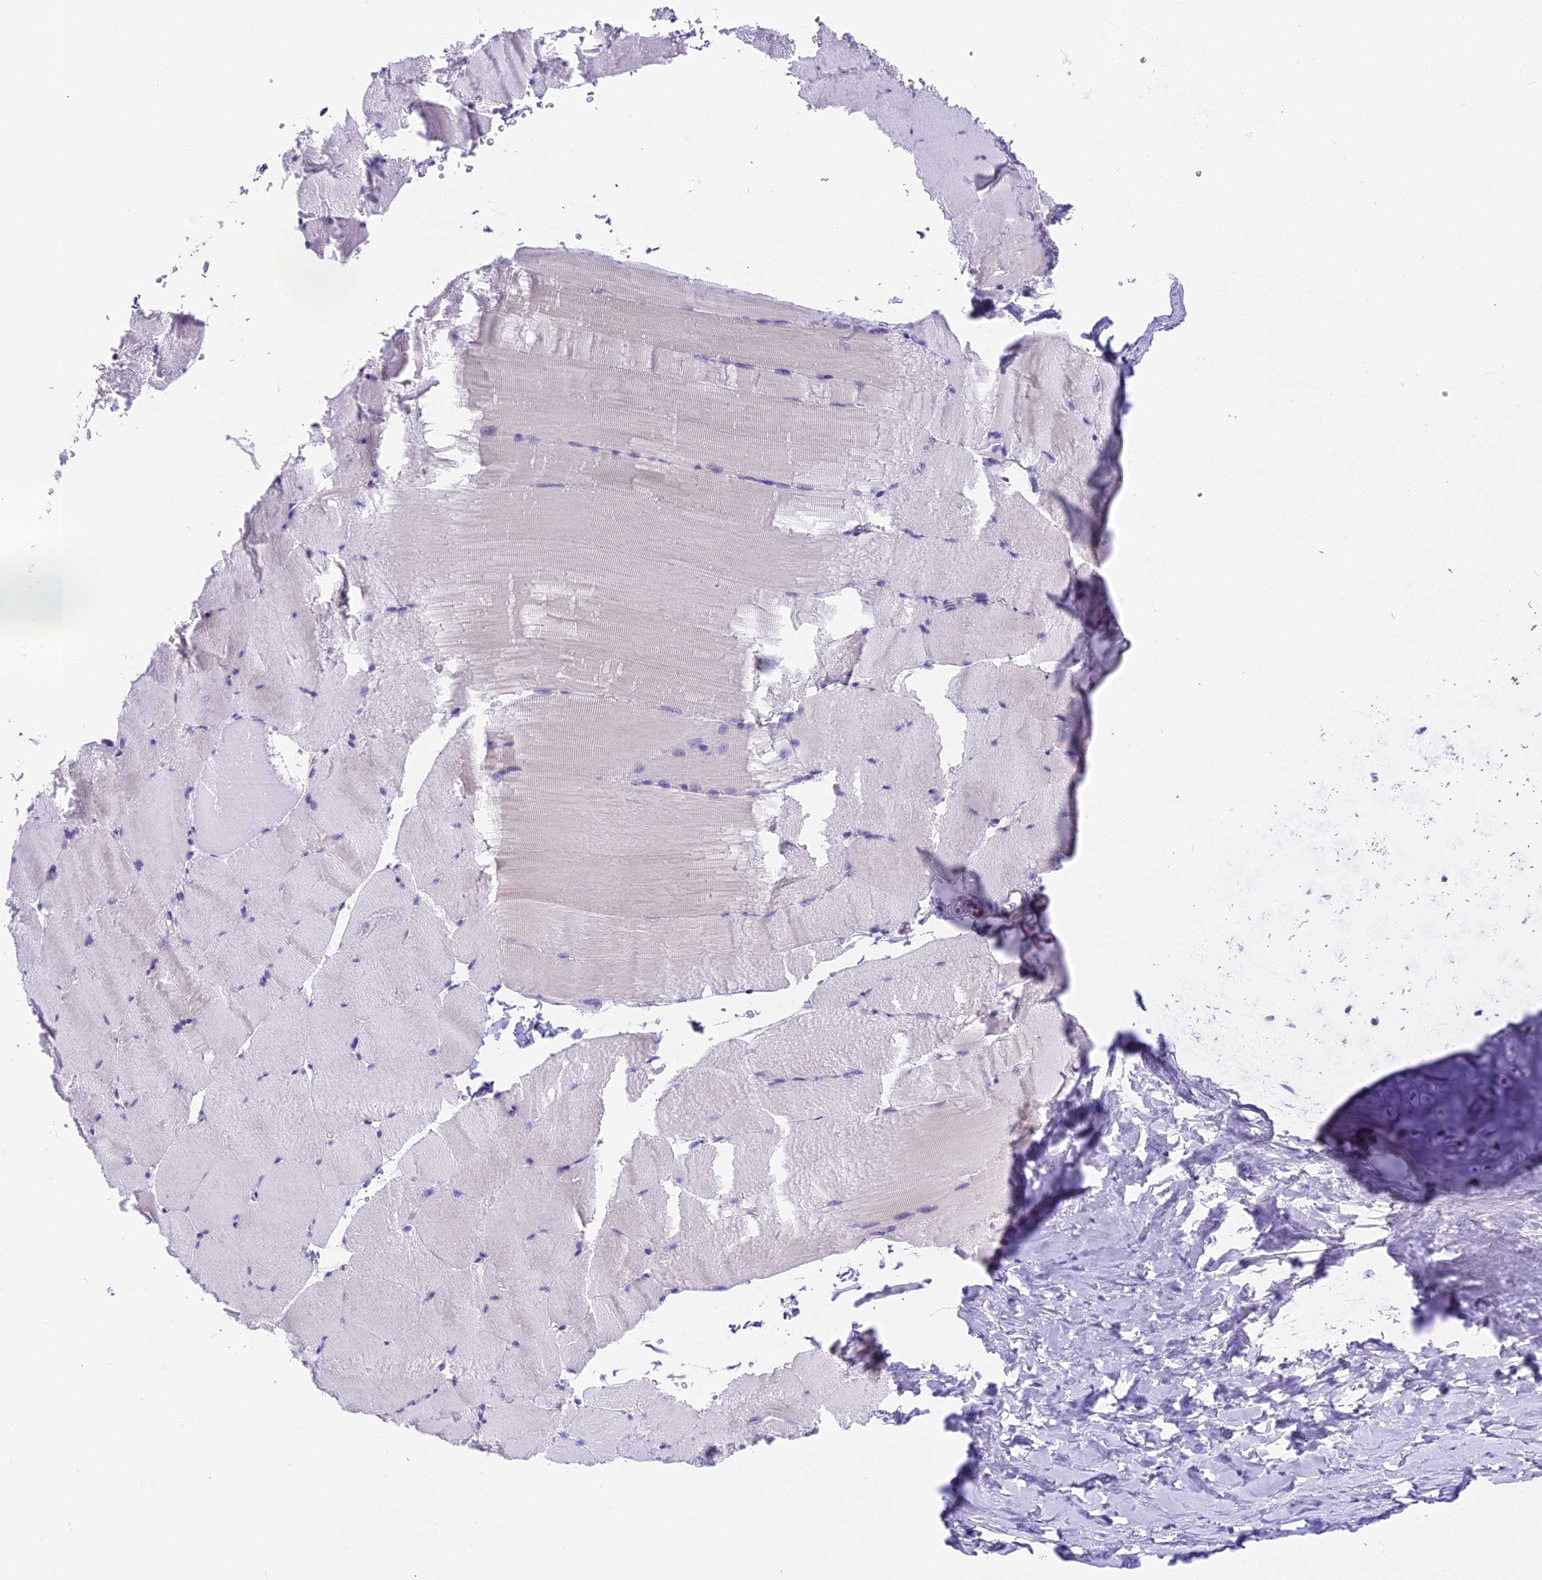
{"staining": {"intensity": "negative", "quantity": "none", "location": "none"}, "tissue": "skeletal muscle", "cell_type": "Myocytes", "image_type": "normal", "snomed": [{"axis": "morphology", "description": "Normal tissue, NOS"}, {"axis": "topography", "description": "Skeletal muscle"}, {"axis": "topography", "description": "Parathyroid gland"}], "caption": "Human skeletal muscle stained for a protein using immunohistochemistry shows no expression in myocytes.", "gene": "PRR15", "patient": {"sex": "female", "age": 37}}